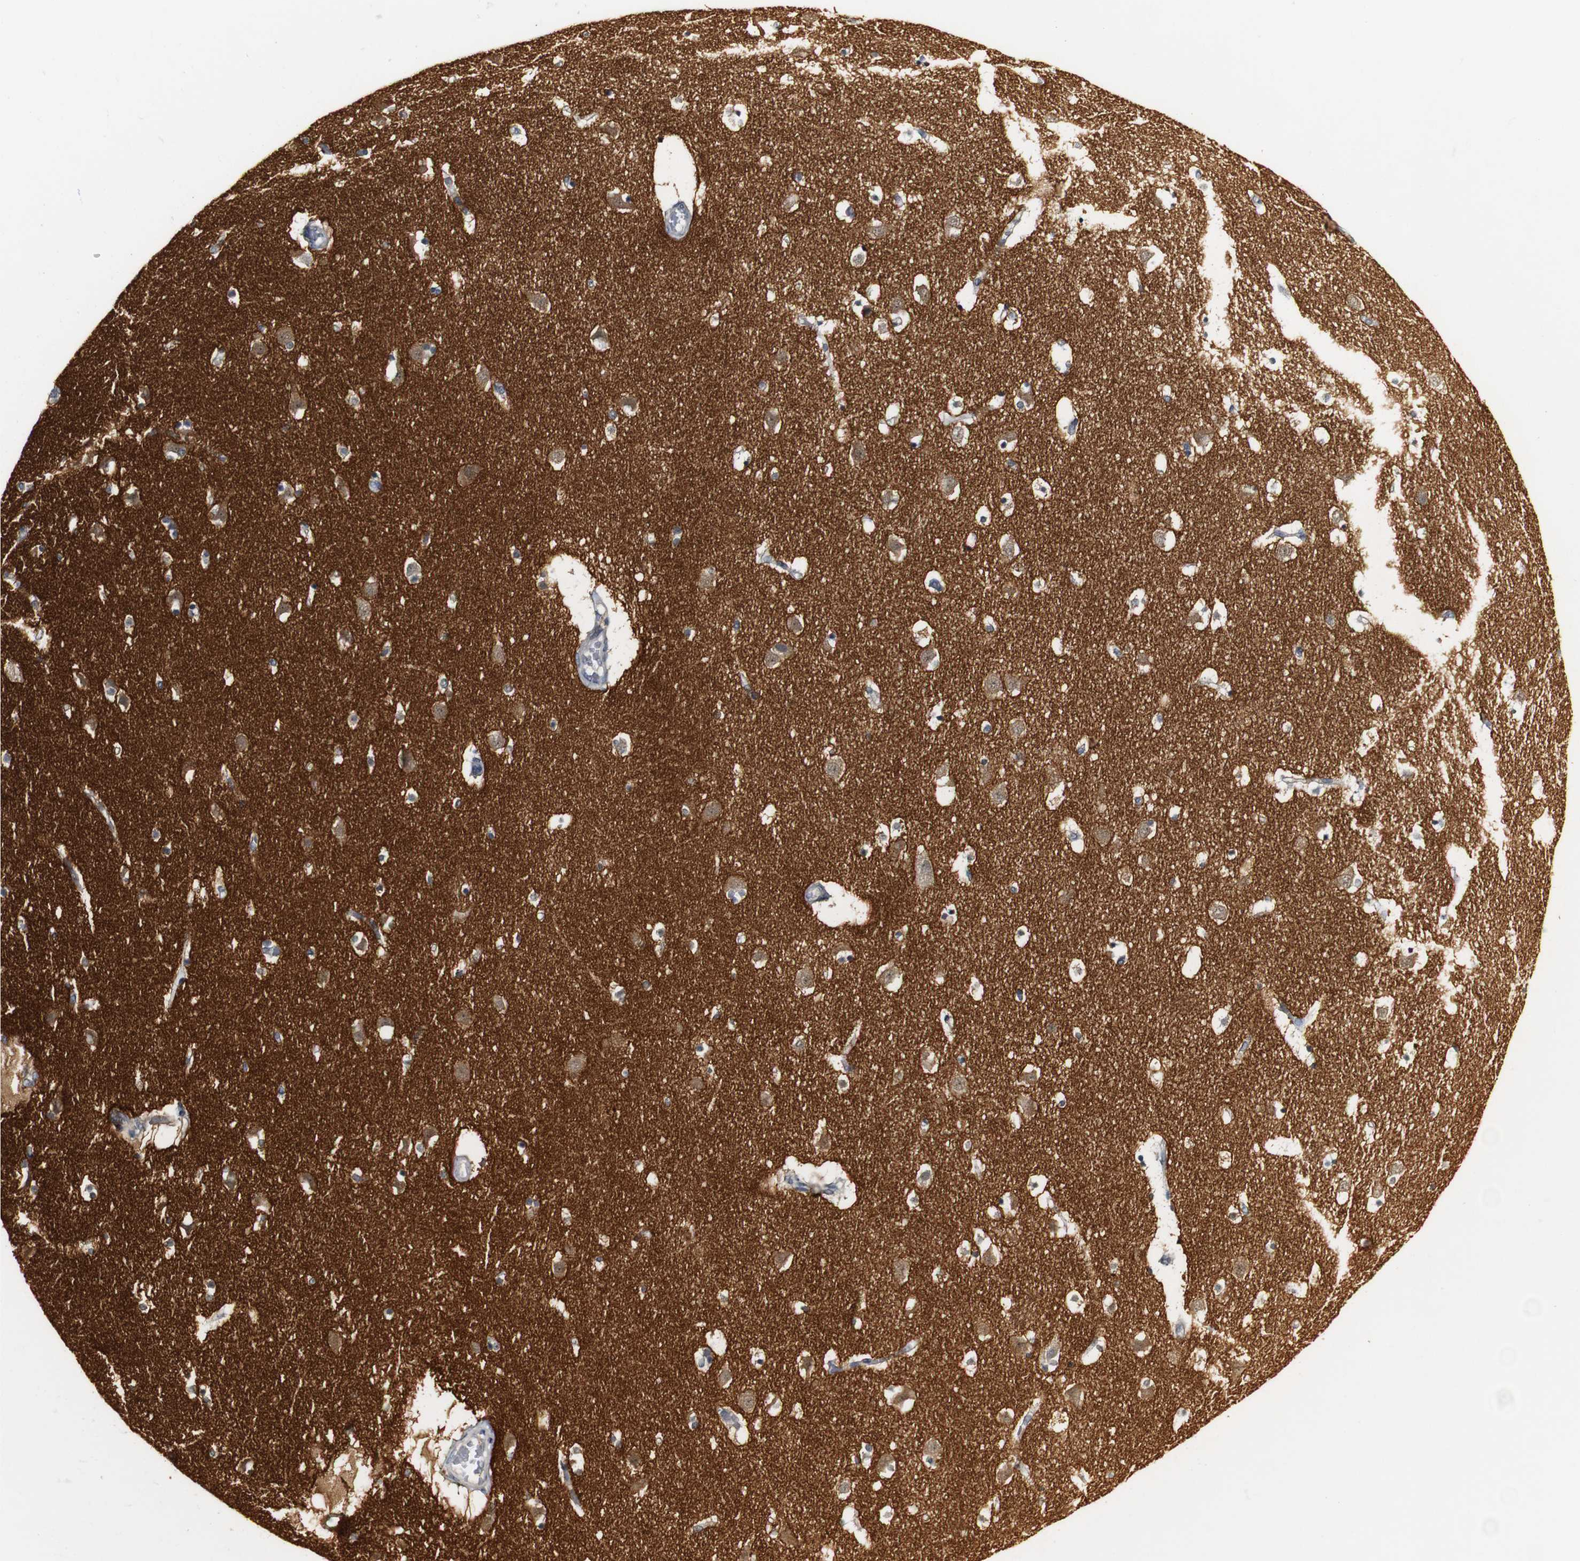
{"staining": {"intensity": "weak", "quantity": "<25%", "location": "cytoplasmic/membranous"}, "tissue": "caudate", "cell_type": "Glial cells", "image_type": "normal", "snomed": [{"axis": "morphology", "description": "Normal tissue, NOS"}, {"axis": "topography", "description": "Lateral ventricle wall"}], "caption": "Glial cells are negative for brown protein staining in benign caudate.", "gene": "SYT7", "patient": {"sex": "male", "age": 45}}